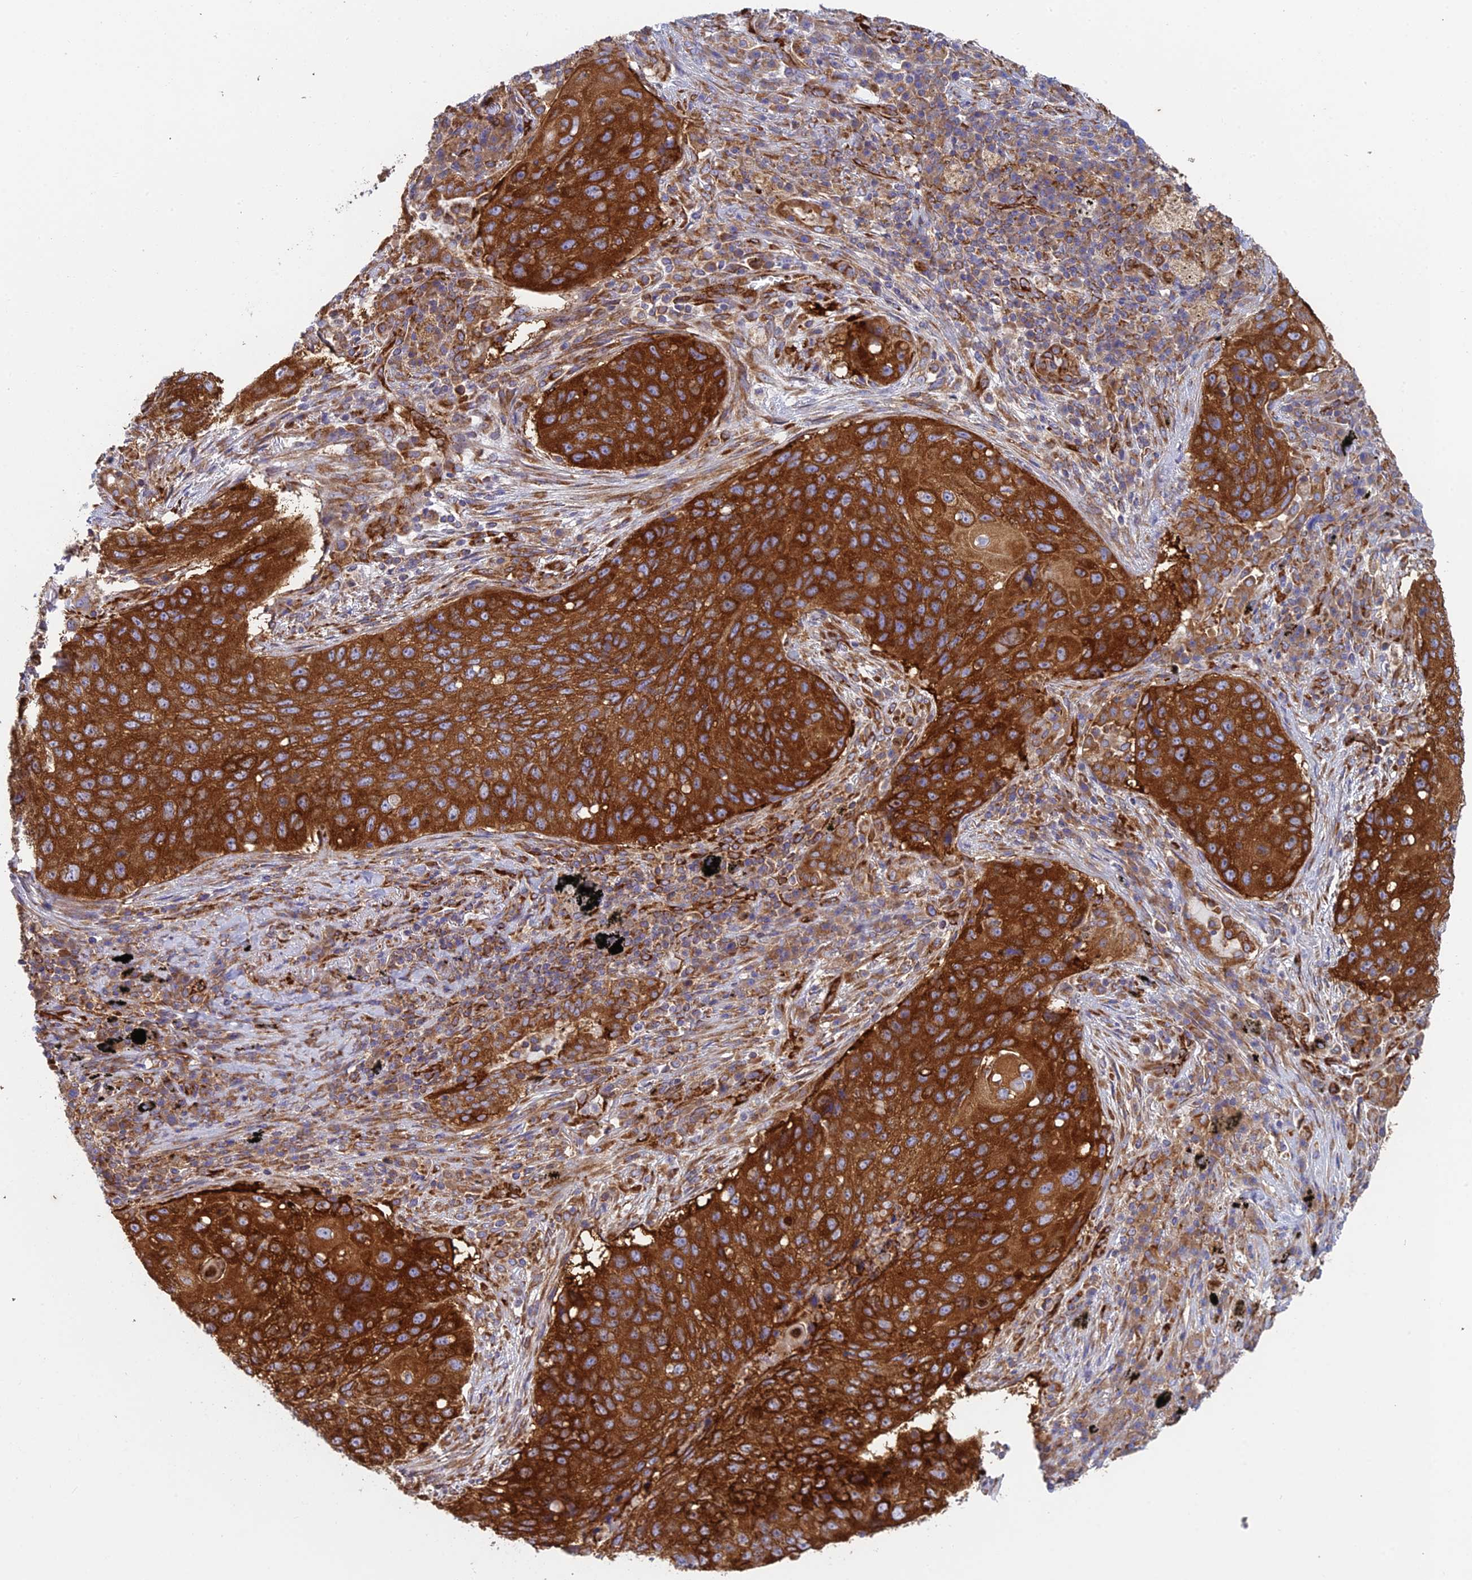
{"staining": {"intensity": "strong", "quantity": ">75%", "location": "cytoplasmic/membranous"}, "tissue": "lung cancer", "cell_type": "Tumor cells", "image_type": "cancer", "snomed": [{"axis": "morphology", "description": "Squamous cell carcinoma, NOS"}, {"axis": "topography", "description": "Lung"}], "caption": "Squamous cell carcinoma (lung) stained with a brown dye displays strong cytoplasmic/membranous positive staining in about >75% of tumor cells.", "gene": "CCDC69", "patient": {"sex": "female", "age": 63}}